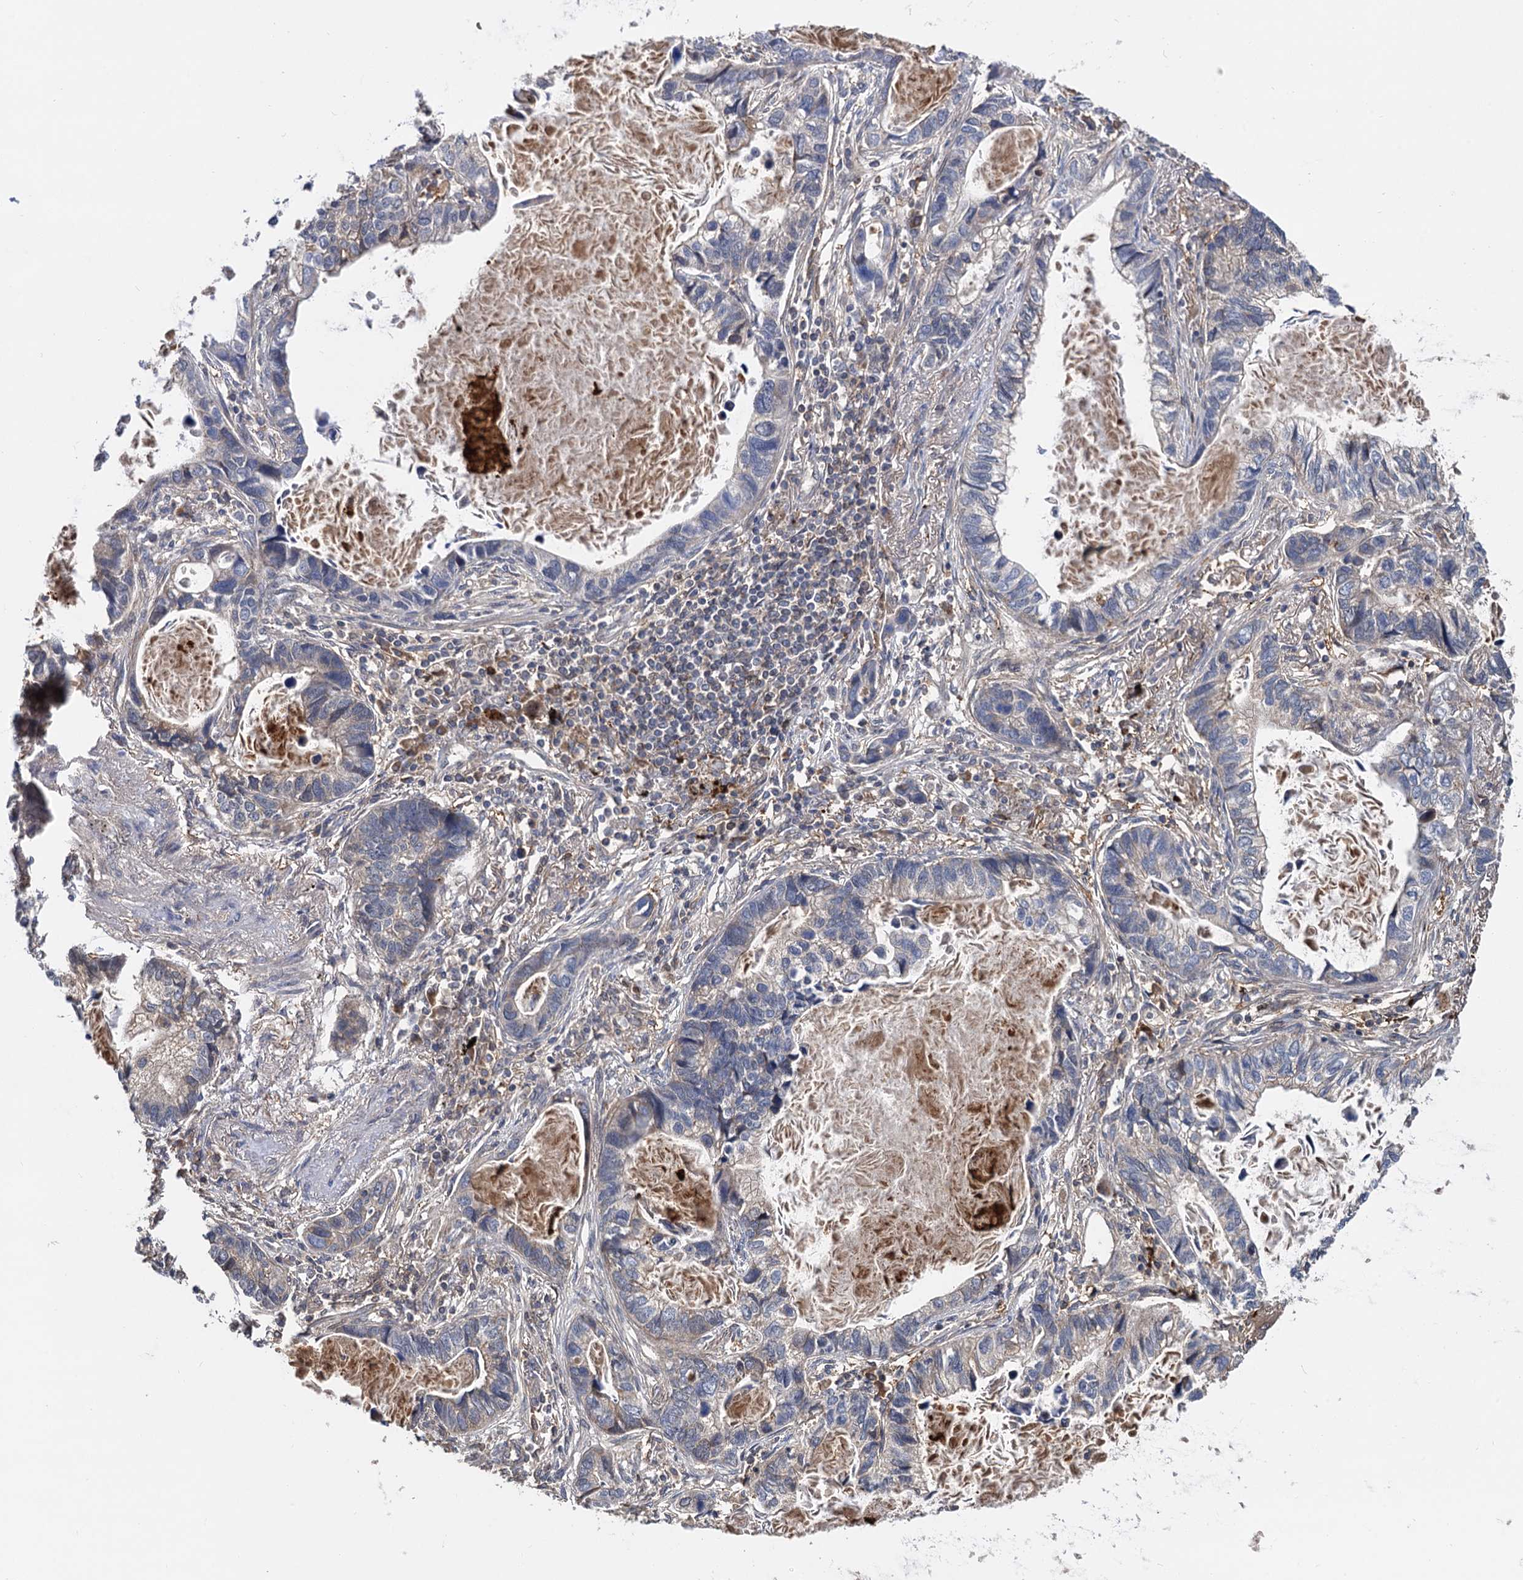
{"staining": {"intensity": "negative", "quantity": "none", "location": "none"}, "tissue": "lung cancer", "cell_type": "Tumor cells", "image_type": "cancer", "snomed": [{"axis": "morphology", "description": "Adenocarcinoma, NOS"}, {"axis": "topography", "description": "Lung"}], "caption": "A high-resolution photomicrograph shows immunohistochemistry staining of lung cancer (adenocarcinoma), which reveals no significant expression in tumor cells. (DAB immunohistochemistry (IHC) with hematoxylin counter stain).", "gene": "SELENOP", "patient": {"sex": "male", "age": 67}}